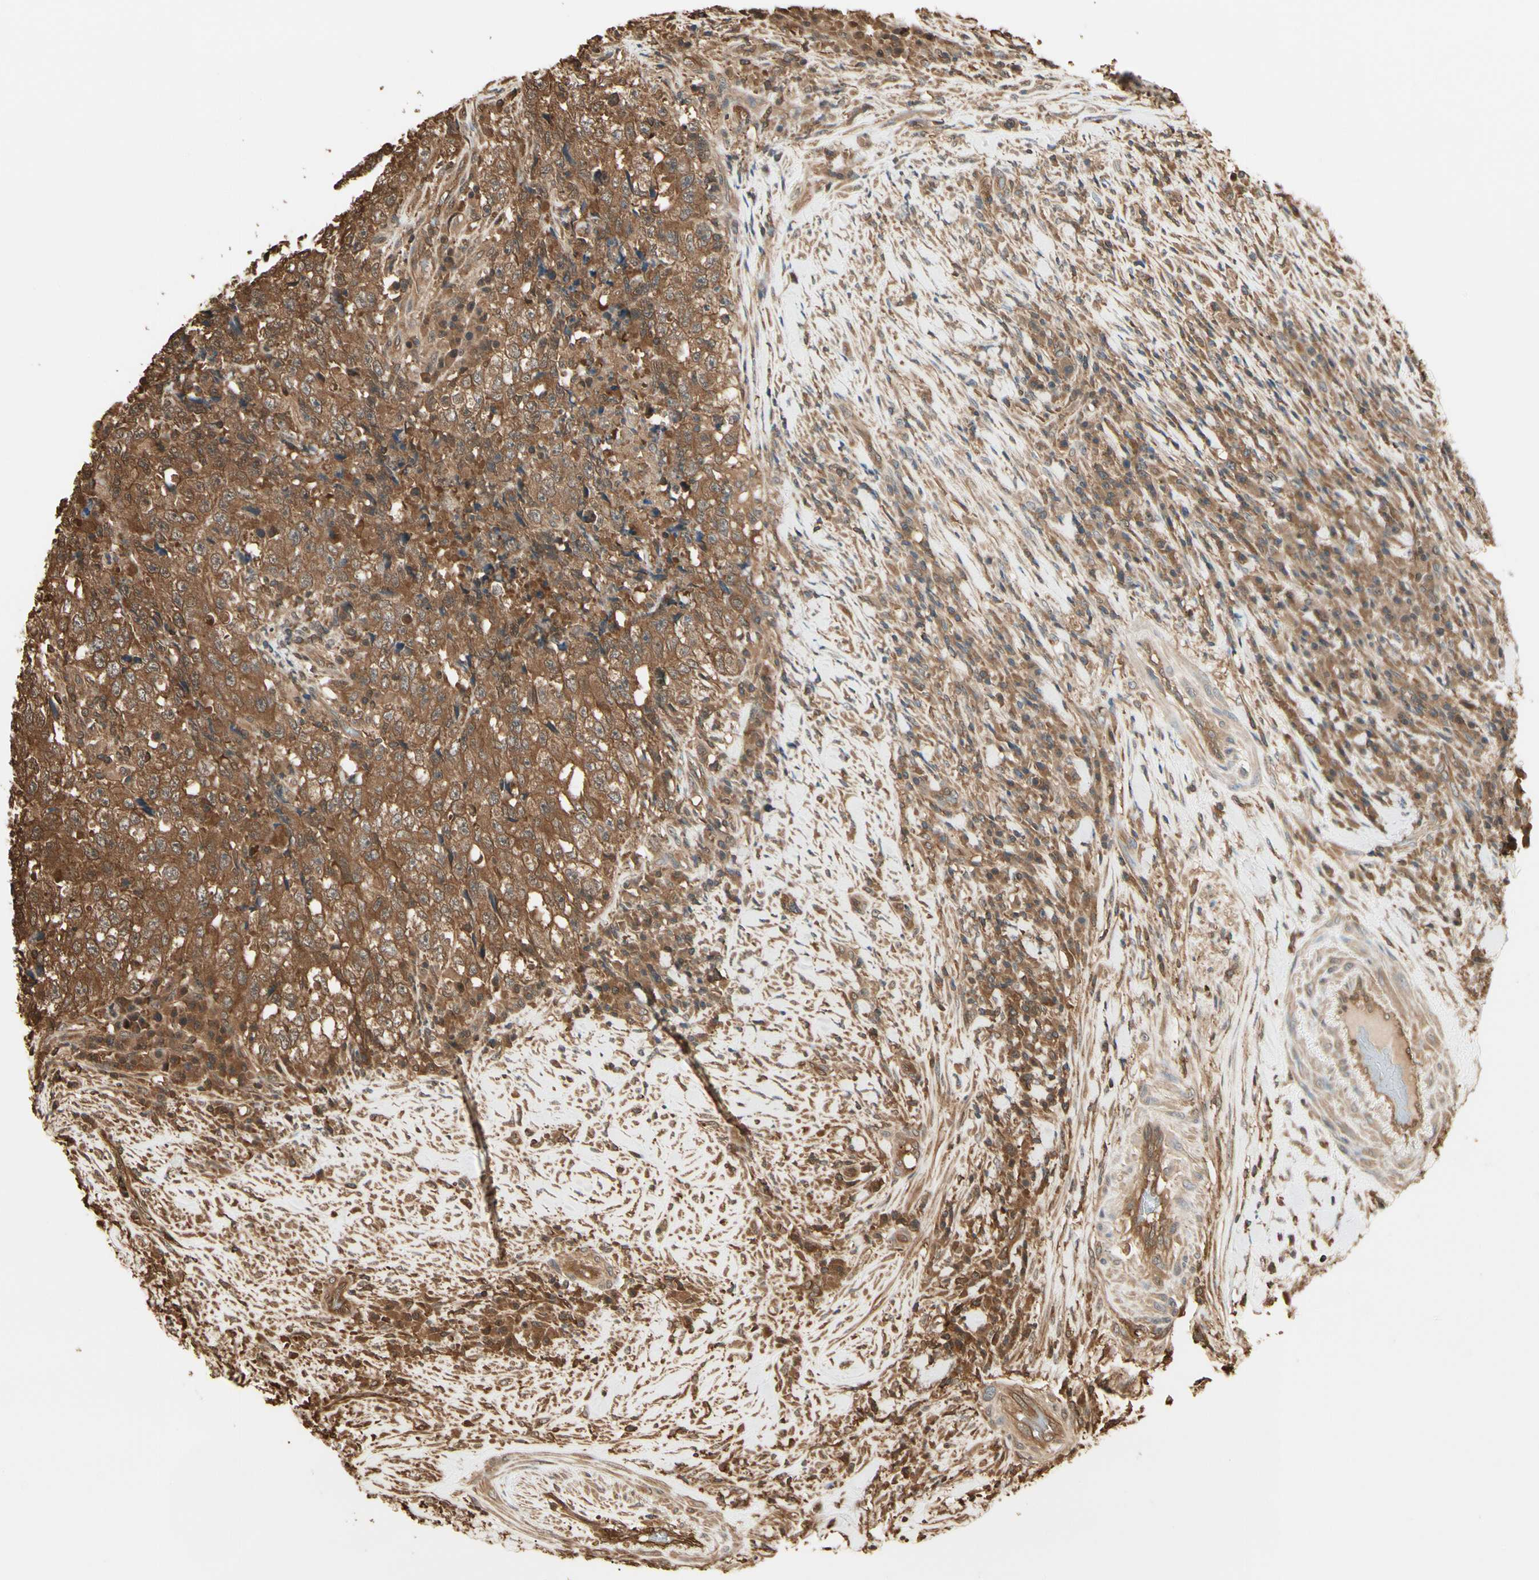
{"staining": {"intensity": "strong", "quantity": ">75%", "location": "cytoplasmic/membranous"}, "tissue": "testis cancer", "cell_type": "Tumor cells", "image_type": "cancer", "snomed": [{"axis": "morphology", "description": "Necrosis, NOS"}, {"axis": "morphology", "description": "Carcinoma, Embryonal, NOS"}, {"axis": "topography", "description": "Testis"}], "caption": "This is an image of IHC staining of embryonal carcinoma (testis), which shows strong staining in the cytoplasmic/membranous of tumor cells.", "gene": "YWHAE", "patient": {"sex": "male", "age": 19}}